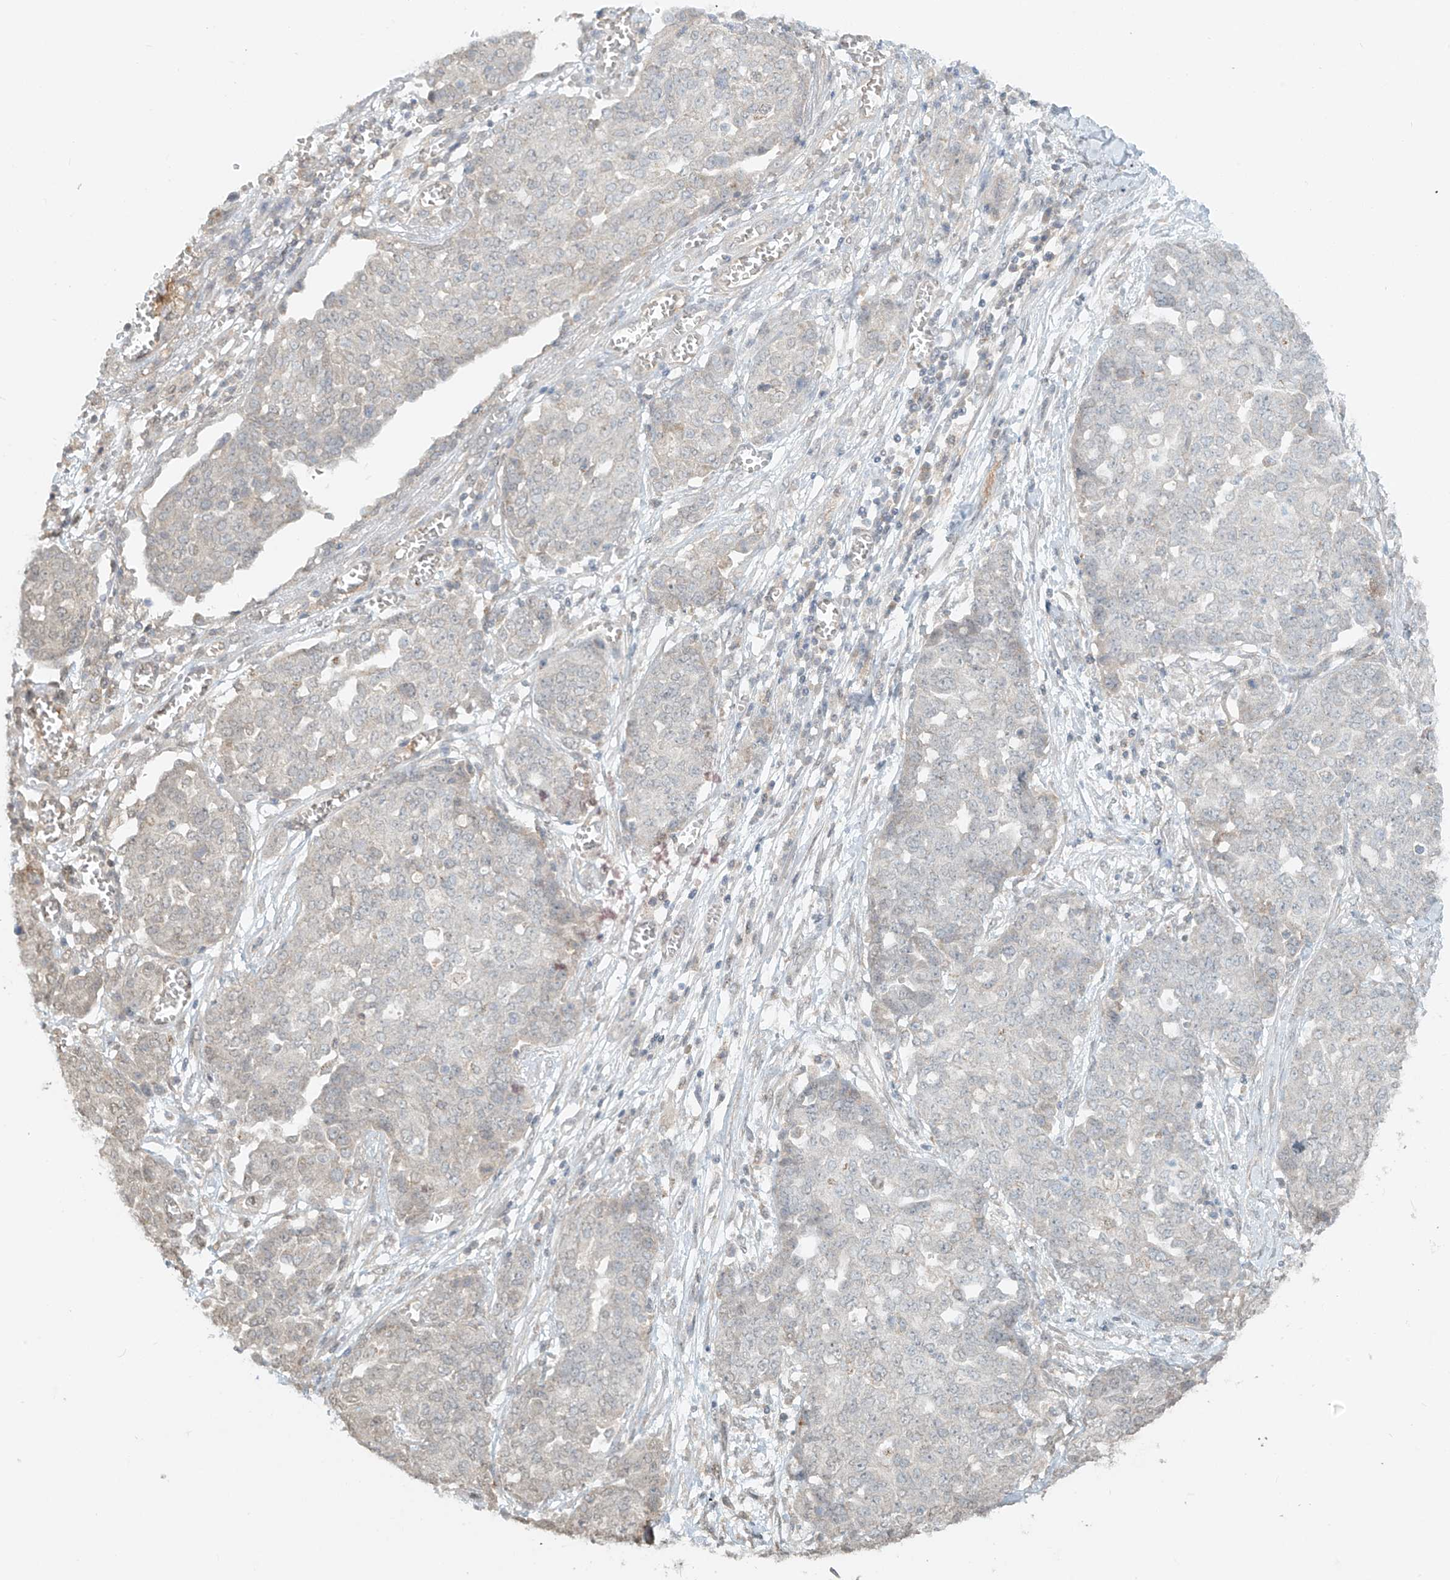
{"staining": {"intensity": "negative", "quantity": "none", "location": "none"}, "tissue": "ovarian cancer", "cell_type": "Tumor cells", "image_type": "cancer", "snomed": [{"axis": "morphology", "description": "Cystadenocarcinoma, serous, NOS"}, {"axis": "topography", "description": "Soft tissue"}, {"axis": "topography", "description": "Ovary"}], "caption": "A high-resolution micrograph shows immunohistochemistry (IHC) staining of ovarian cancer (serous cystadenocarcinoma), which reveals no significant expression in tumor cells.", "gene": "ABCD1", "patient": {"sex": "female", "age": 57}}